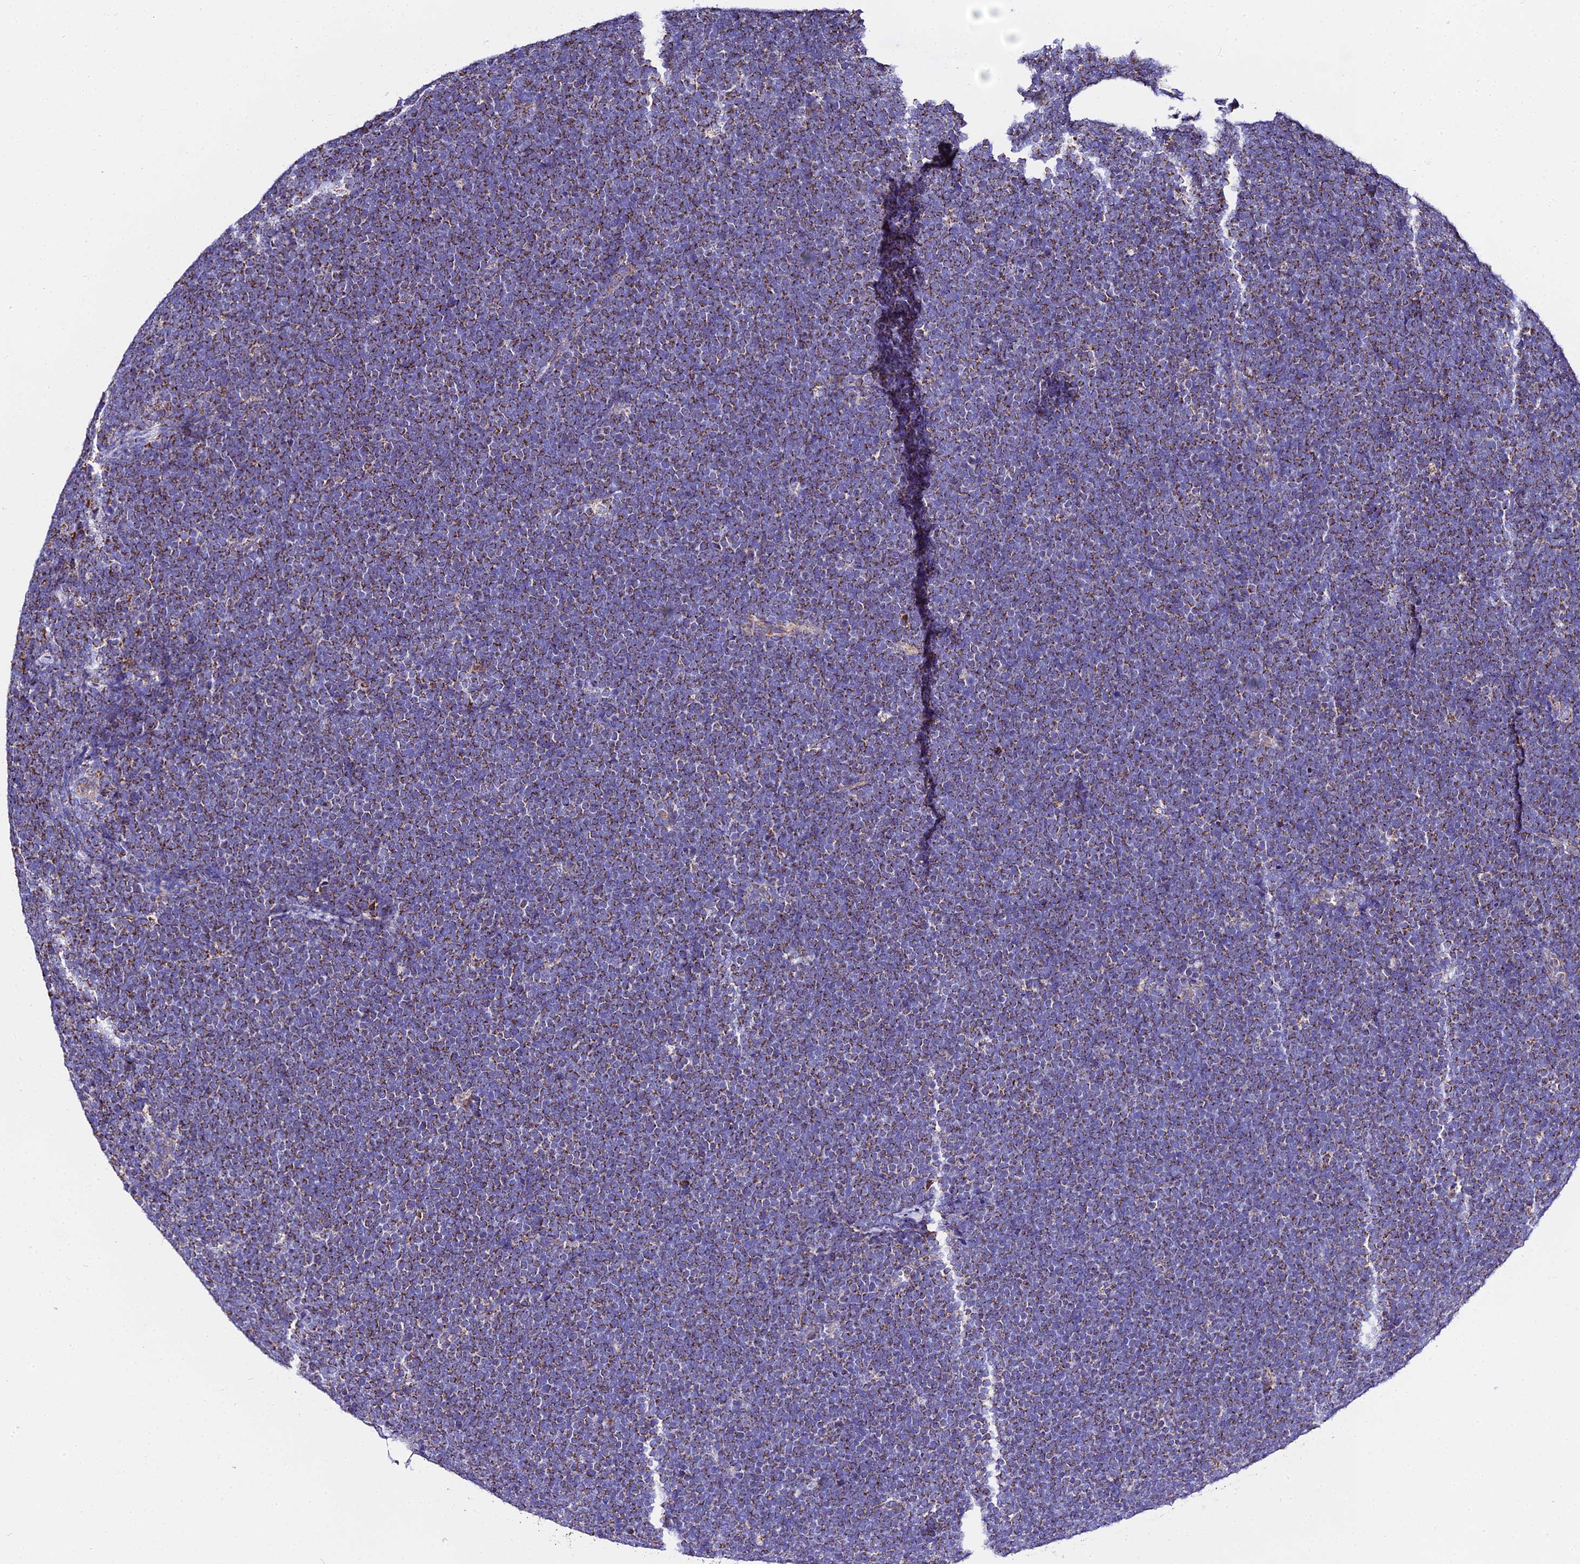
{"staining": {"intensity": "strong", "quantity": ">75%", "location": "cytoplasmic/membranous"}, "tissue": "lymphoma", "cell_type": "Tumor cells", "image_type": "cancer", "snomed": [{"axis": "morphology", "description": "Malignant lymphoma, non-Hodgkin's type, High grade"}, {"axis": "topography", "description": "Lymph node"}], "caption": "Protein expression analysis of high-grade malignant lymphoma, non-Hodgkin's type displays strong cytoplasmic/membranous positivity in approximately >75% of tumor cells.", "gene": "ZNF573", "patient": {"sex": "male", "age": 13}}